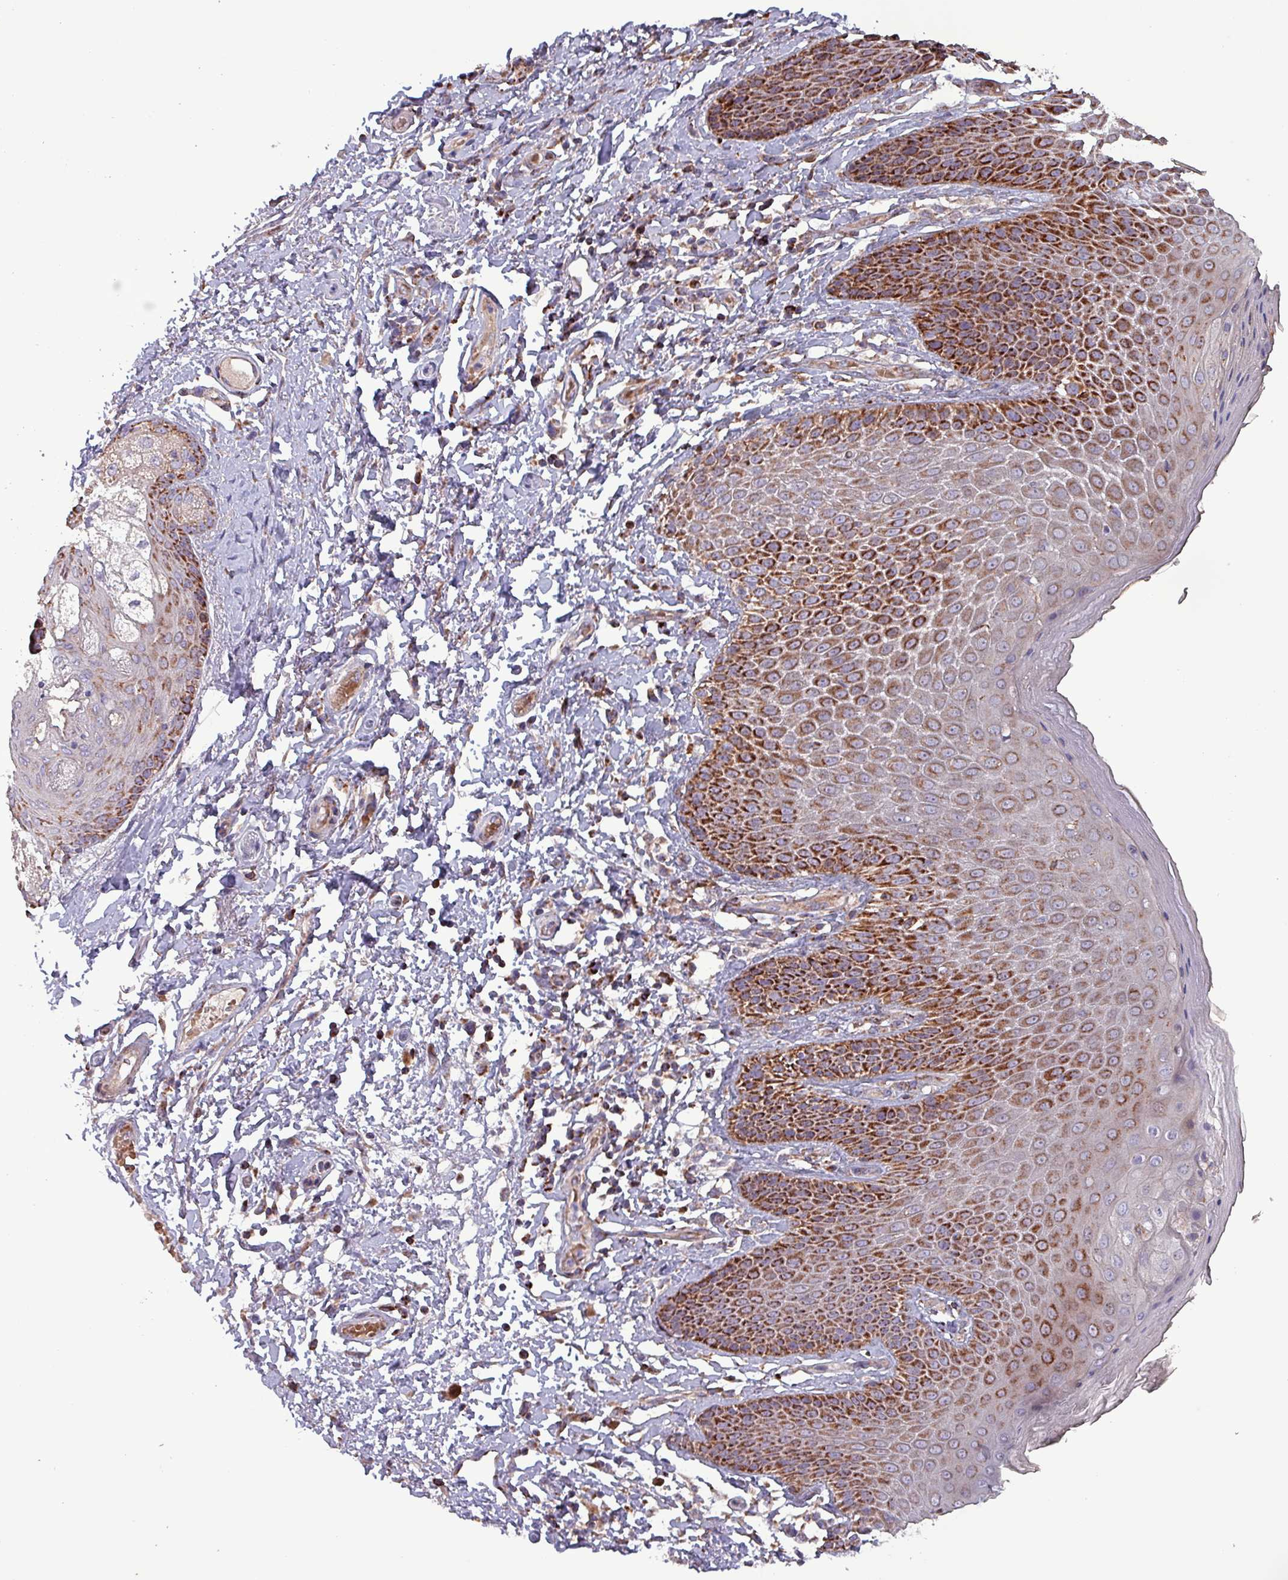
{"staining": {"intensity": "strong", "quantity": ">75%", "location": "cytoplasmic/membranous"}, "tissue": "skin", "cell_type": "Epidermal cells", "image_type": "normal", "snomed": [{"axis": "morphology", "description": "Normal tissue, NOS"}, {"axis": "topography", "description": "Peripheral nerve tissue"}], "caption": "Protein expression by immunohistochemistry demonstrates strong cytoplasmic/membranous positivity in about >75% of epidermal cells in benign skin.", "gene": "ZNF322", "patient": {"sex": "male", "age": 51}}